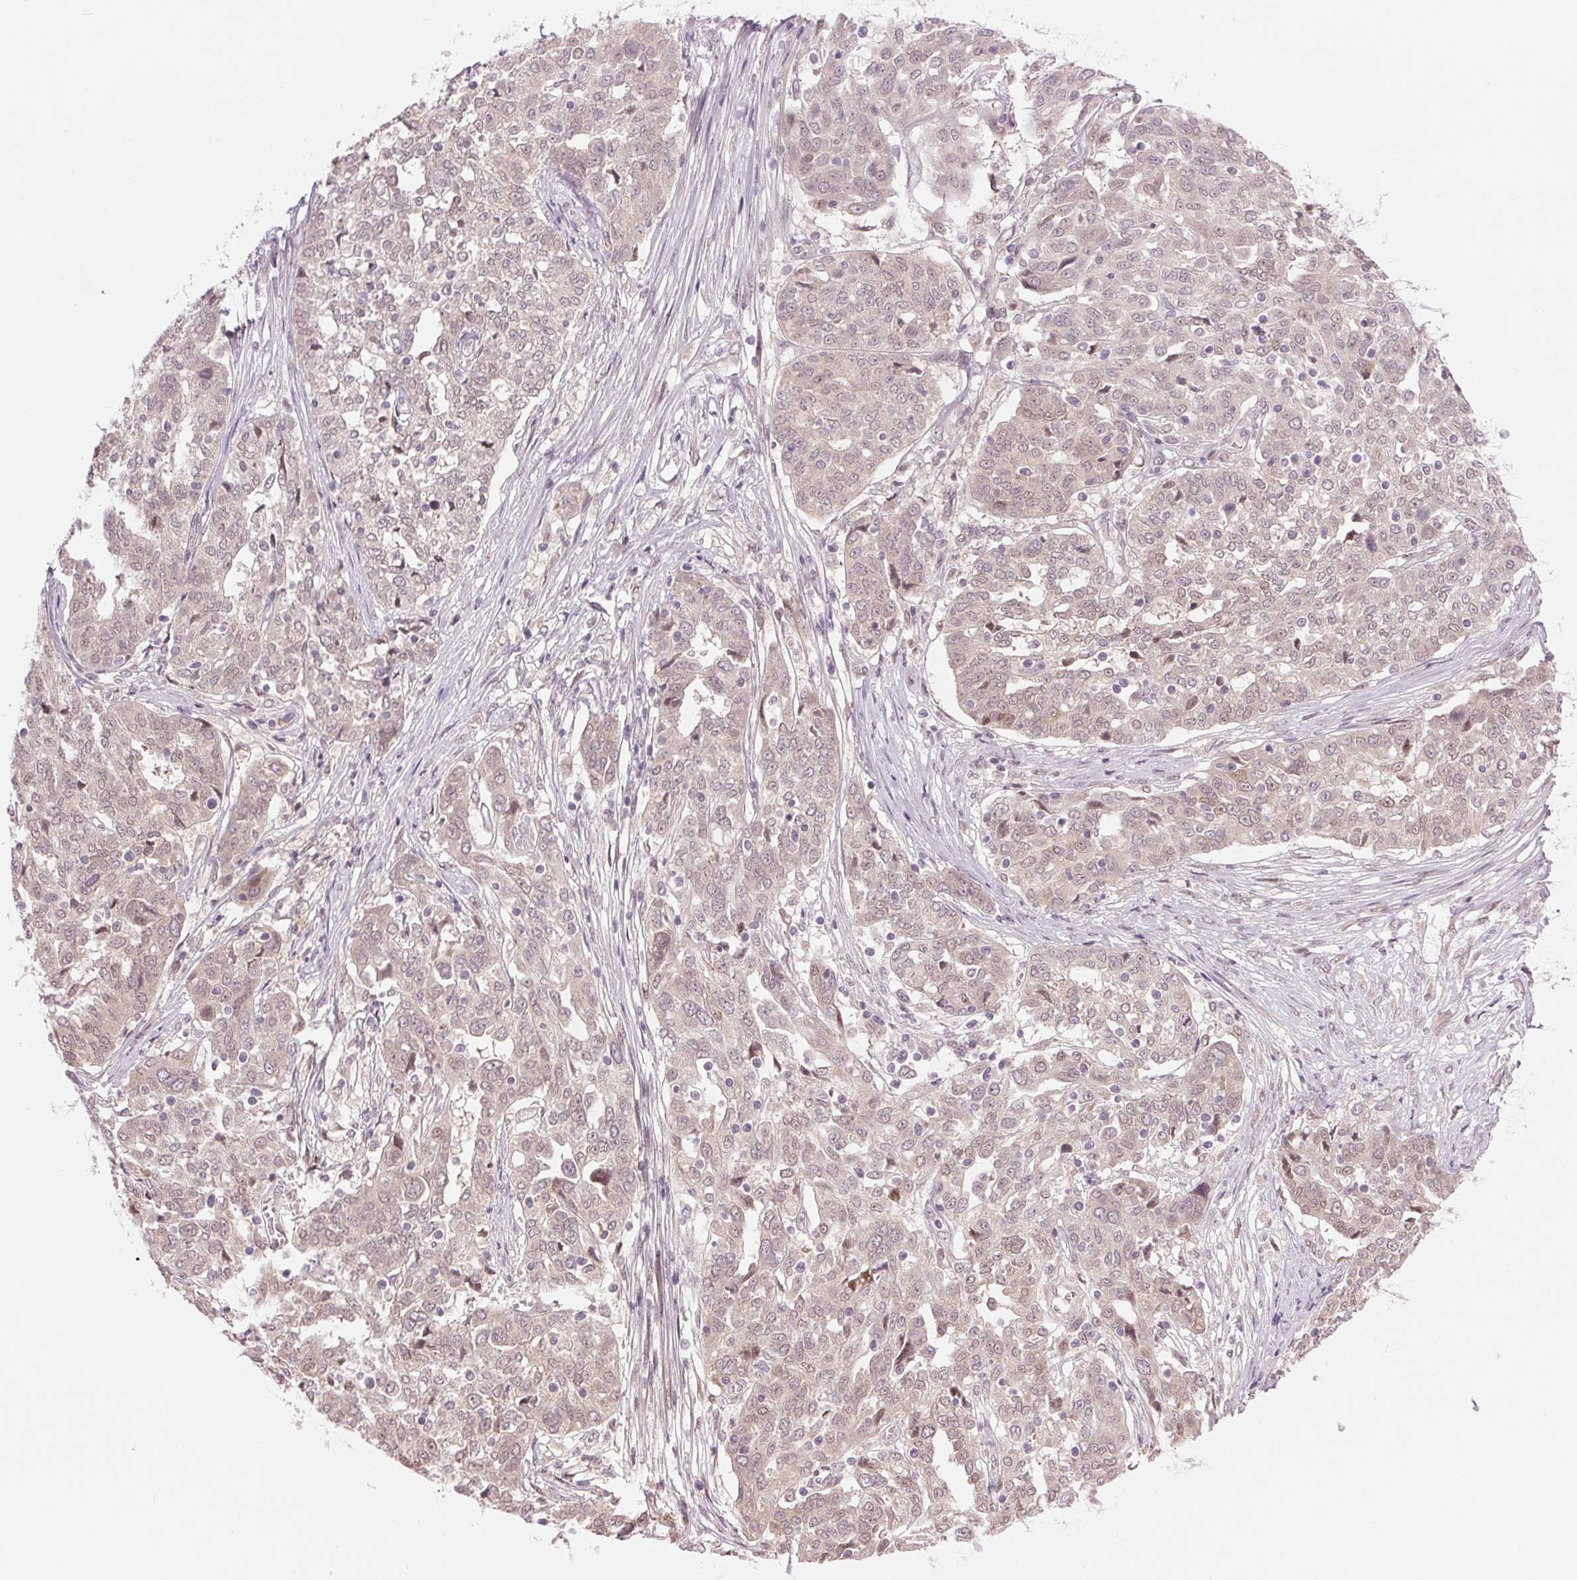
{"staining": {"intensity": "weak", "quantity": "<25%", "location": "cytoplasmic/membranous"}, "tissue": "ovarian cancer", "cell_type": "Tumor cells", "image_type": "cancer", "snomed": [{"axis": "morphology", "description": "Cystadenocarcinoma, serous, NOS"}, {"axis": "topography", "description": "Ovary"}], "caption": "Tumor cells show no significant positivity in ovarian cancer. (Brightfield microscopy of DAB (3,3'-diaminobenzidine) immunohistochemistry (IHC) at high magnification).", "gene": "ERI3", "patient": {"sex": "female", "age": 67}}